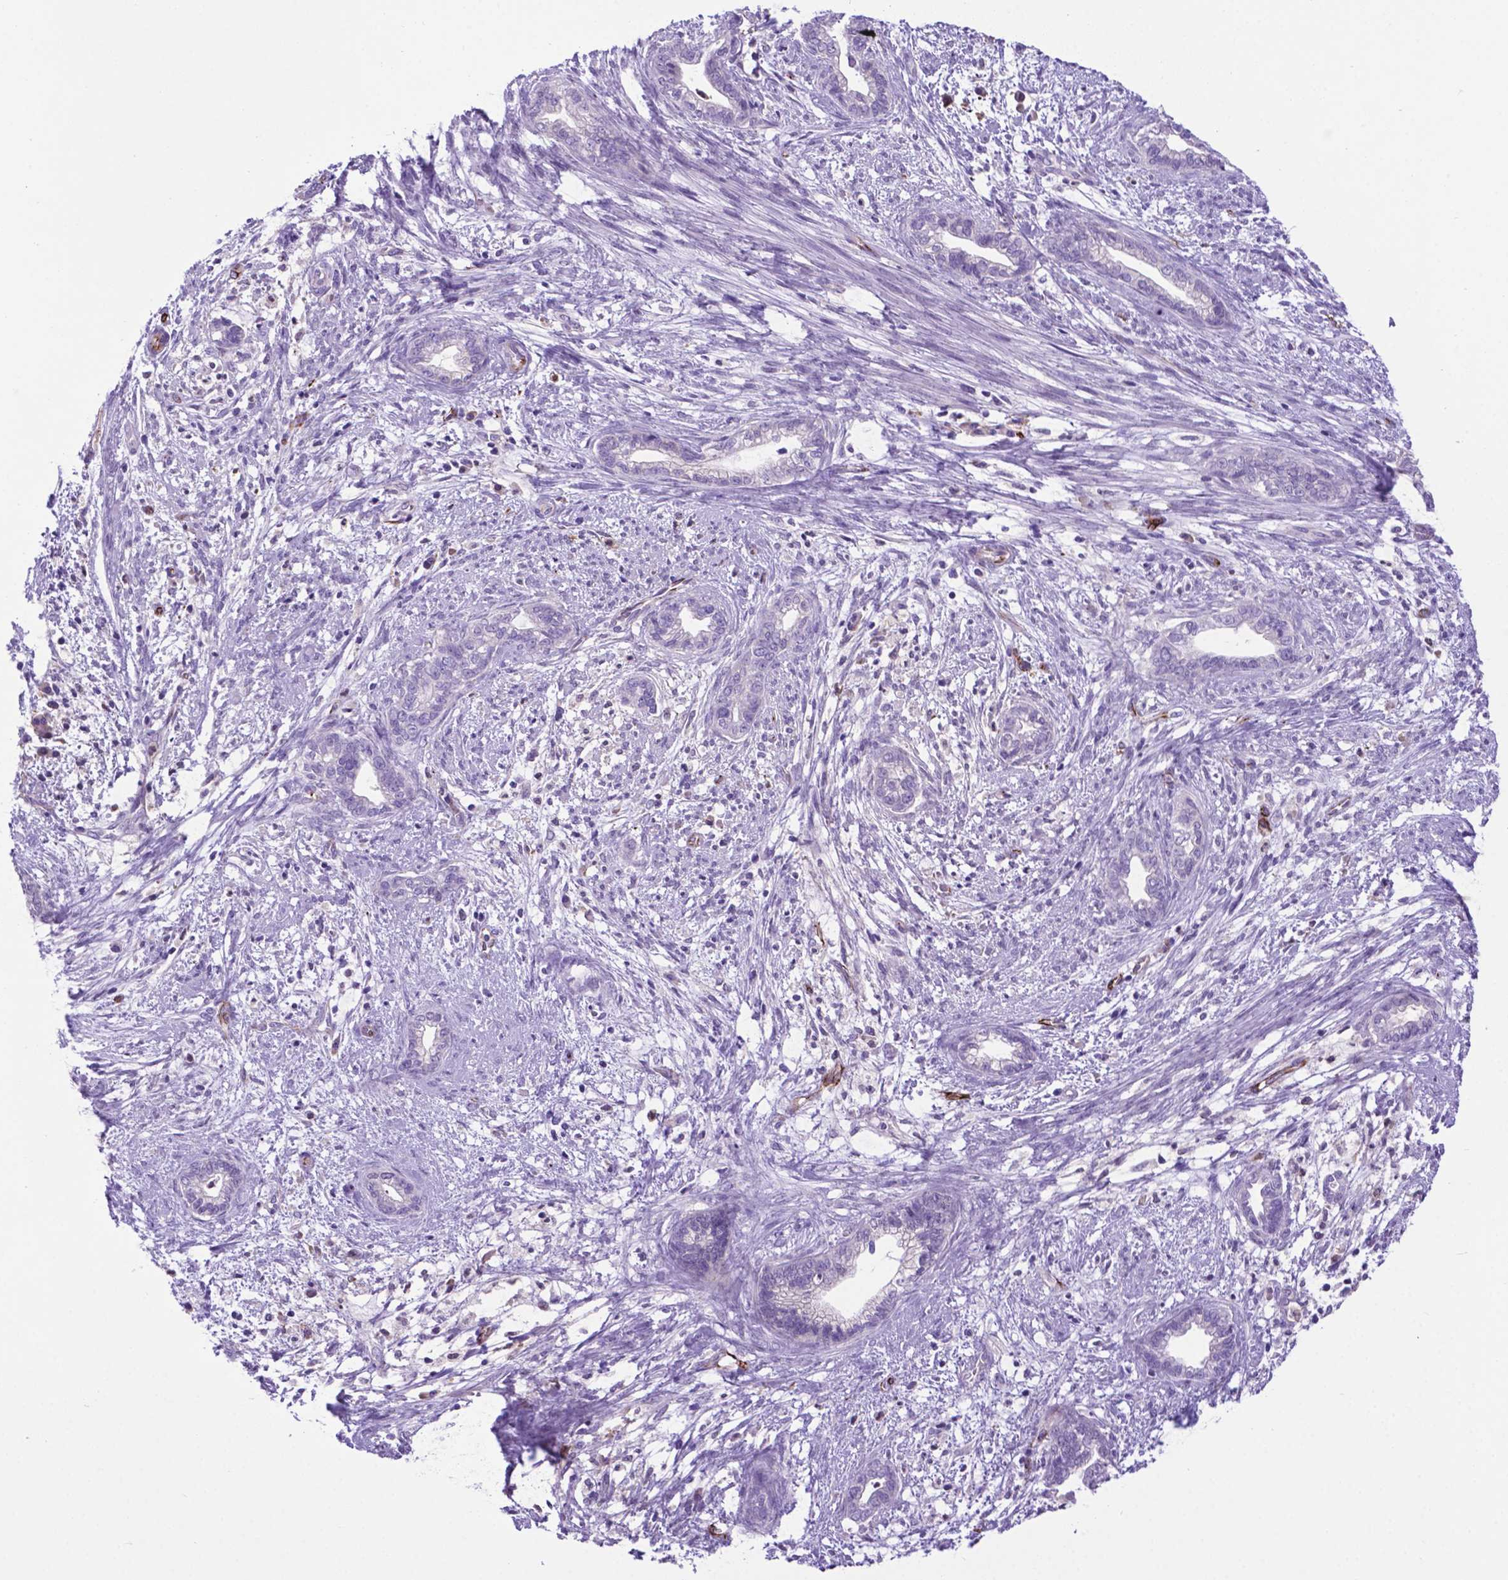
{"staining": {"intensity": "negative", "quantity": "none", "location": "none"}, "tissue": "cervical cancer", "cell_type": "Tumor cells", "image_type": "cancer", "snomed": [{"axis": "morphology", "description": "Adenocarcinoma, NOS"}, {"axis": "topography", "description": "Cervix"}], "caption": "Tumor cells show no significant protein expression in cervical adenocarcinoma. The staining is performed using DAB brown chromogen with nuclei counter-stained in using hematoxylin.", "gene": "LZTR1", "patient": {"sex": "female", "age": 62}}